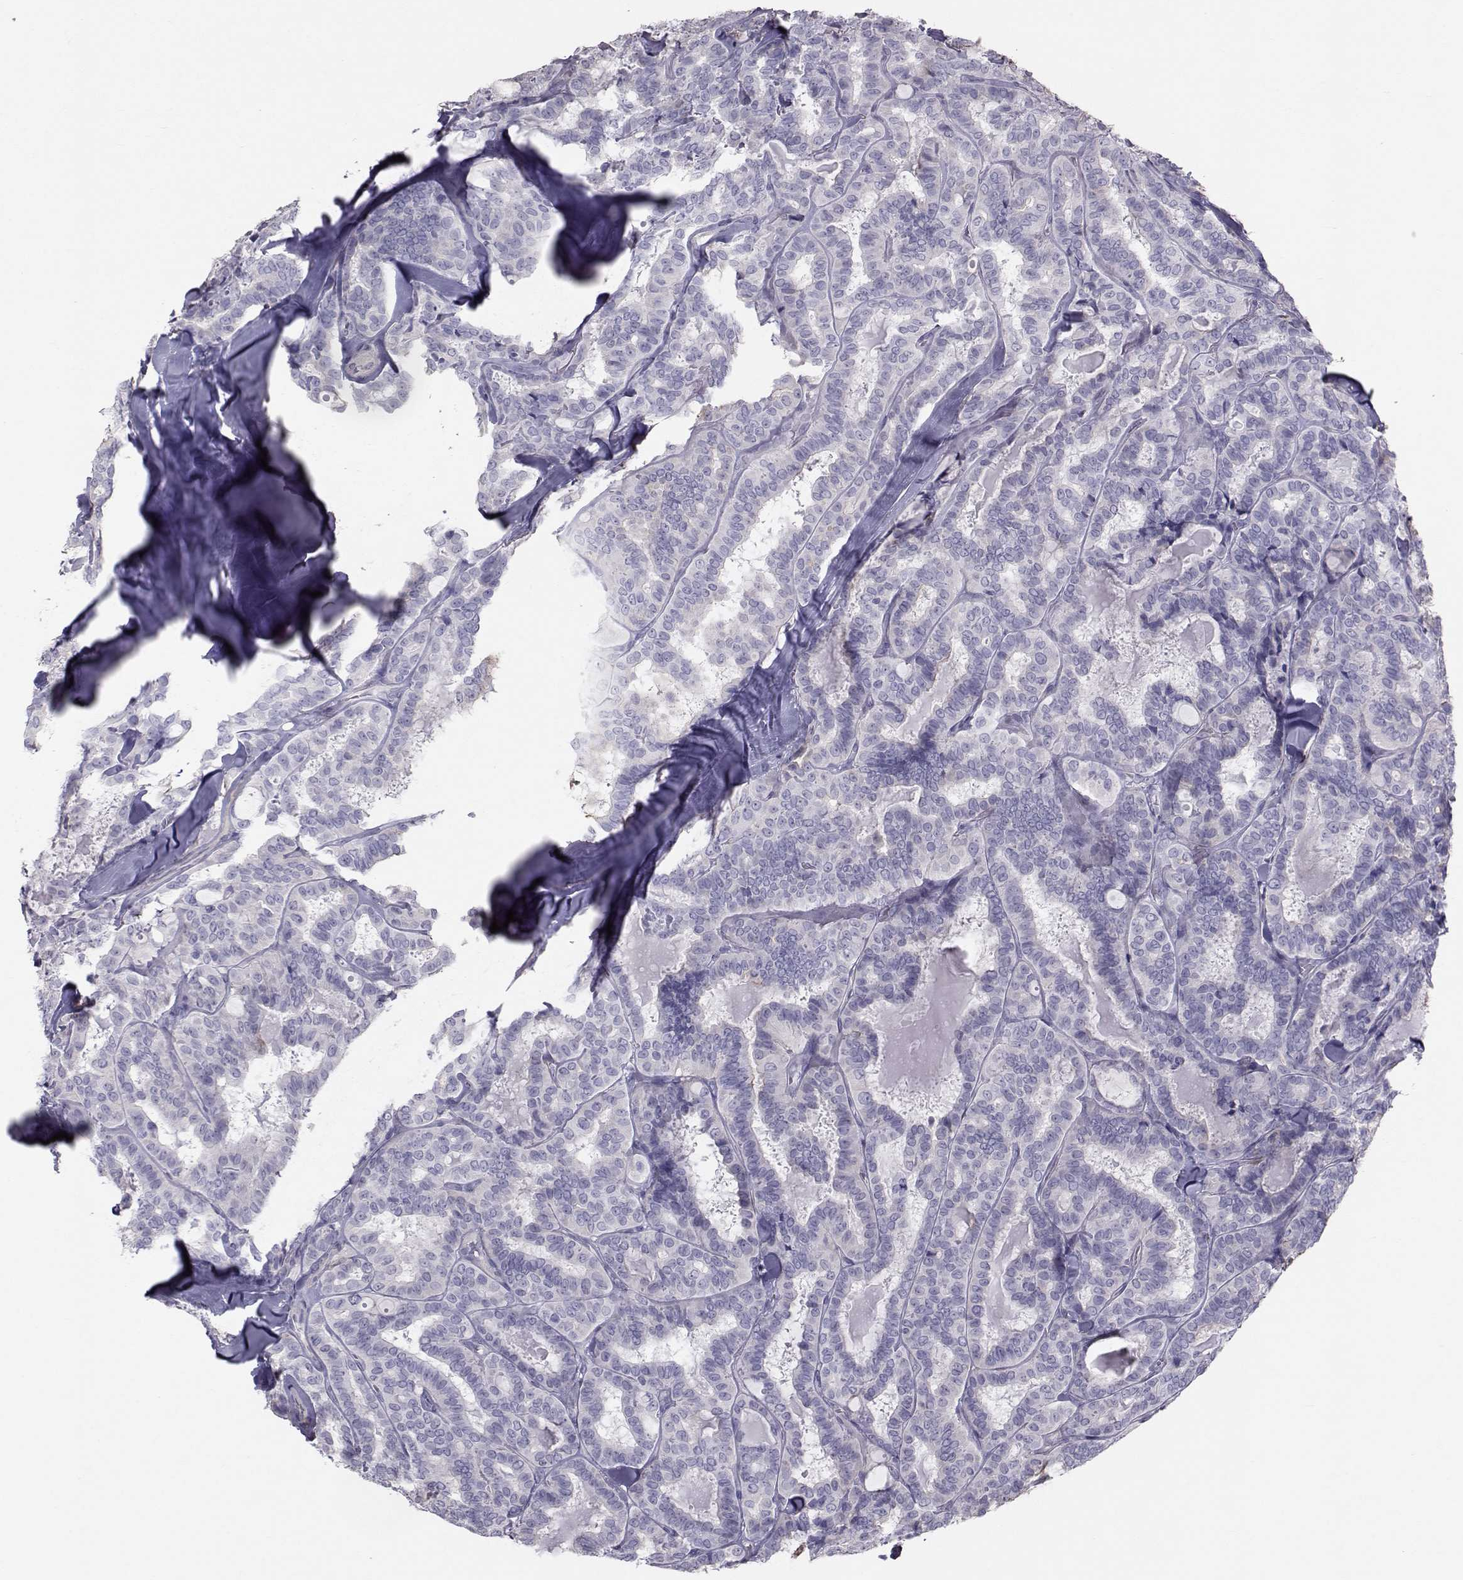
{"staining": {"intensity": "negative", "quantity": "none", "location": "none"}, "tissue": "thyroid cancer", "cell_type": "Tumor cells", "image_type": "cancer", "snomed": [{"axis": "morphology", "description": "Papillary adenocarcinoma, NOS"}, {"axis": "topography", "description": "Thyroid gland"}], "caption": "A histopathology image of human papillary adenocarcinoma (thyroid) is negative for staining in tumor cells.", "gene": "GARIN3", "patient": {"sex": "female", "age": 39}}